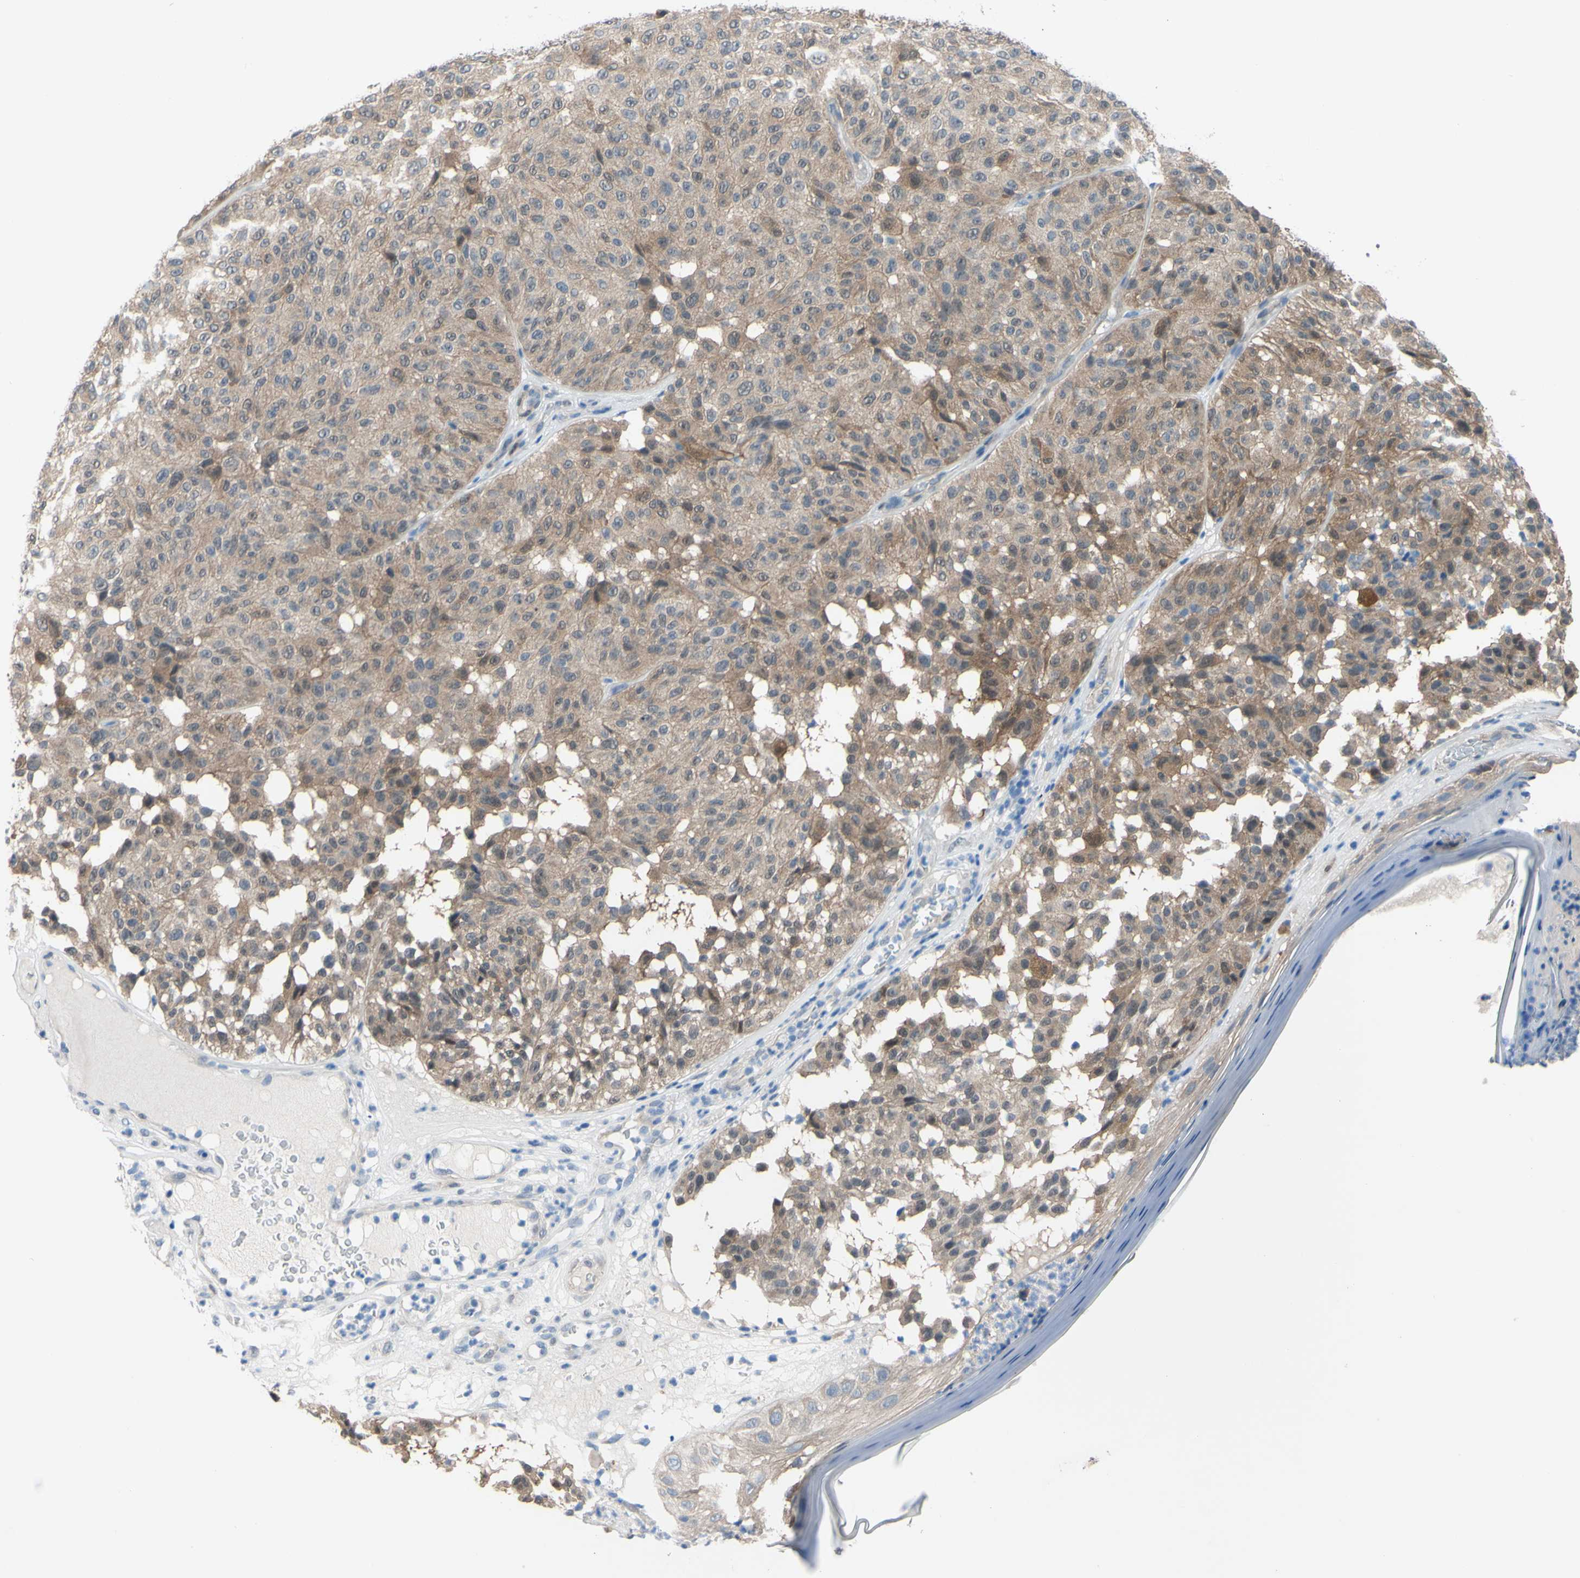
{"staining": {"intensity": "weak", "quantity": ">75%", "location": "cytoplasmic/membranous"}, "tissue": "melanoma", "cell_type": "Tumor cells", "image_type": "cancer", "snomed": [{"axis": "morphology", "description": "Malignant melanoma, NOS"}, {"axis": "topography", "description": "Skin"}], "caption": "Immunohistochemistry of human melanoma displays low levels of weak cytoplasmic/membranous expression in about >75% of tumor cells.", "gene": "NOL3", "patient": {"sex": "female", "age": 46}}